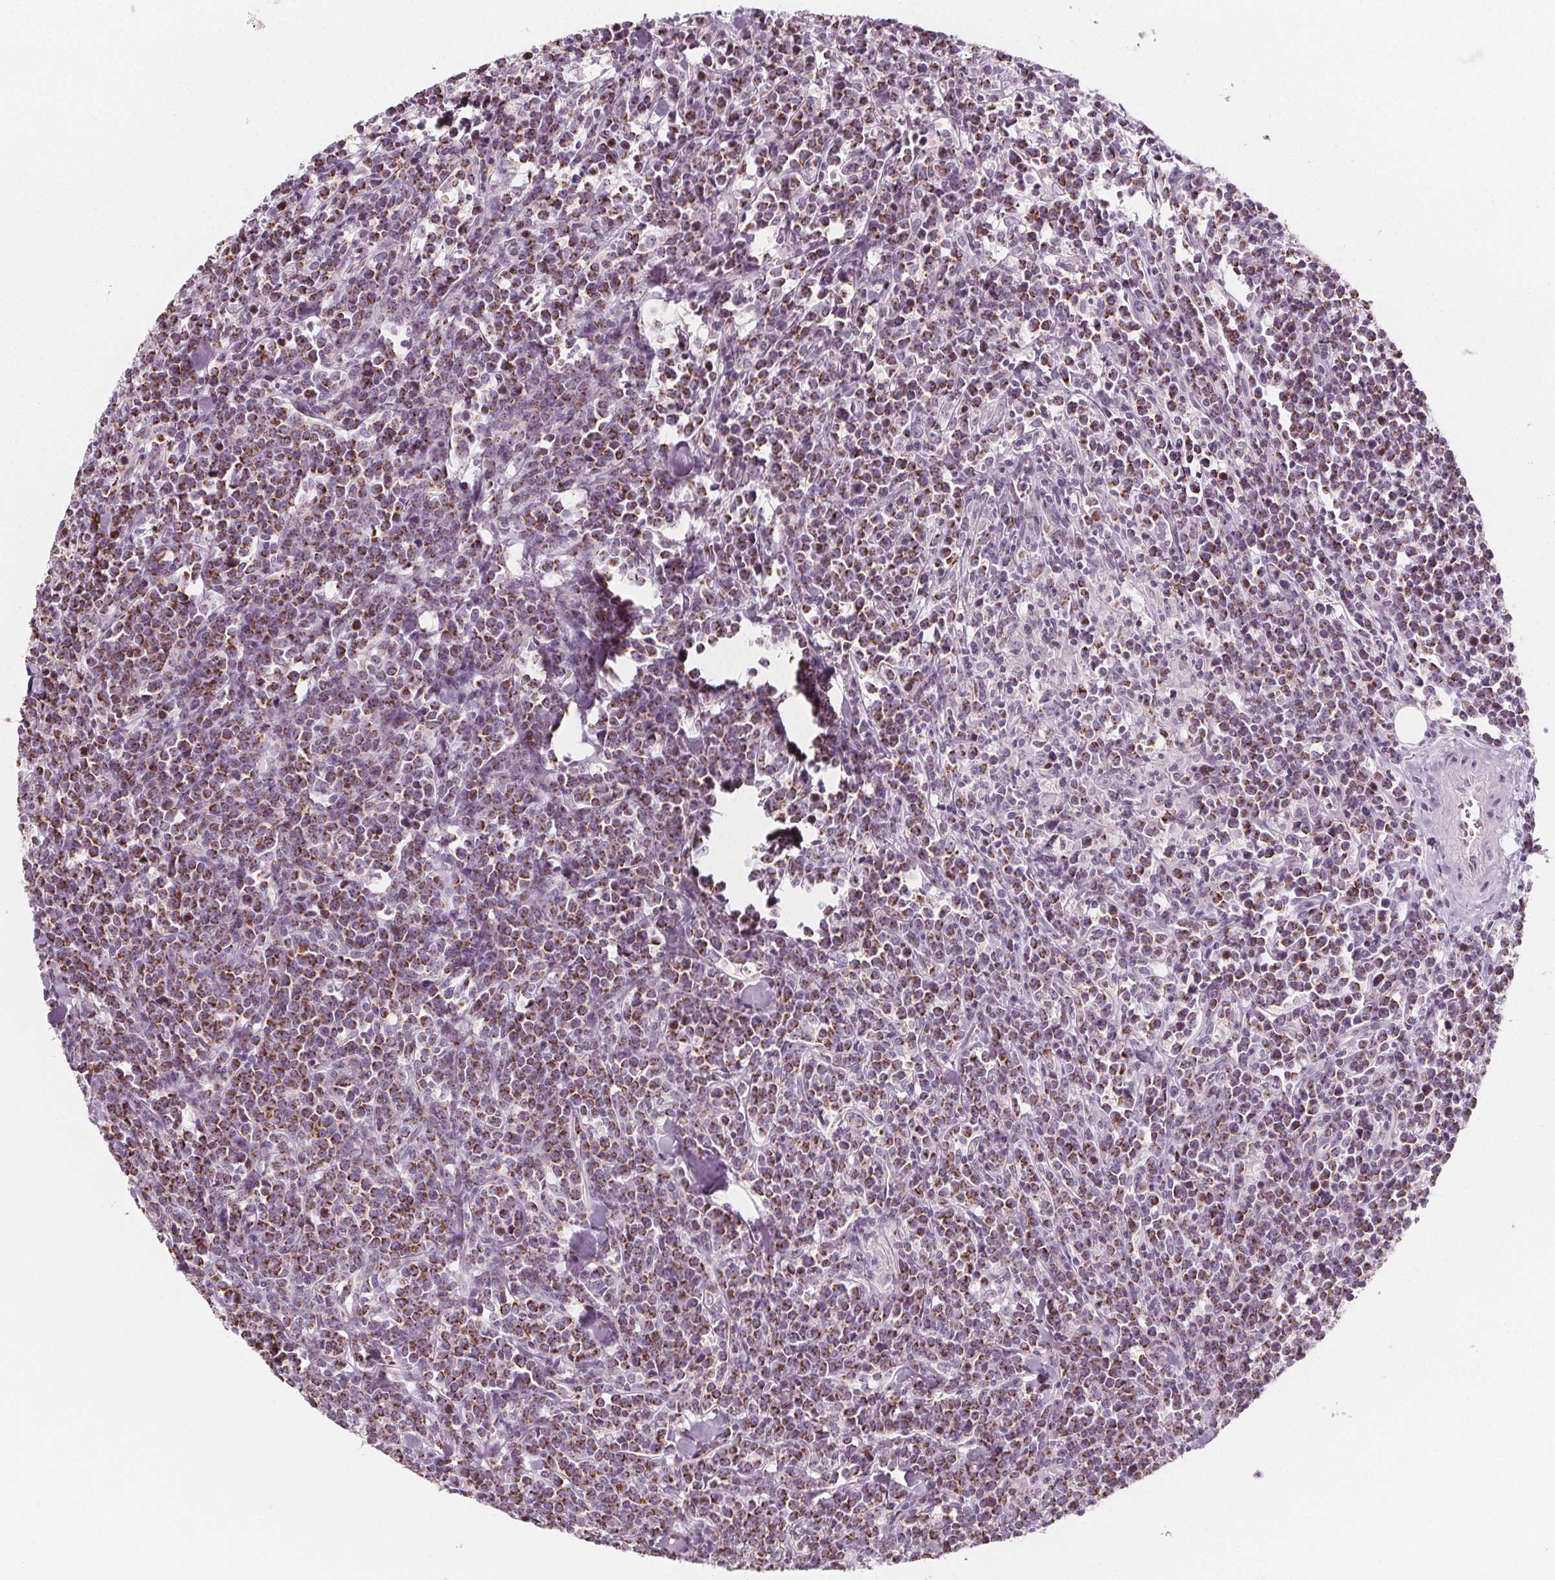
{"staining": {"intensity": "weak", "quantity": "25%-75%", "location": "cytoplasmic/membranous"}, "tissue": "lymphoma", "cell_type": "Tumor cells", "image_type": "cancer", "snomed": [{"axis": "morphology", "description": "Malignant lymphoma, non-Hodgkin's type, High grade"}, {"axis": "topography", "description": "Small intestine"}], "caption": "Immunohistochemical staining of human lymphoma exhibits weak cytoplasmic/membranous protein positivity in about 25%-75% of tumor cells.", "gene": "IL17C", "patient": {"sex": "female", "age": 56}}